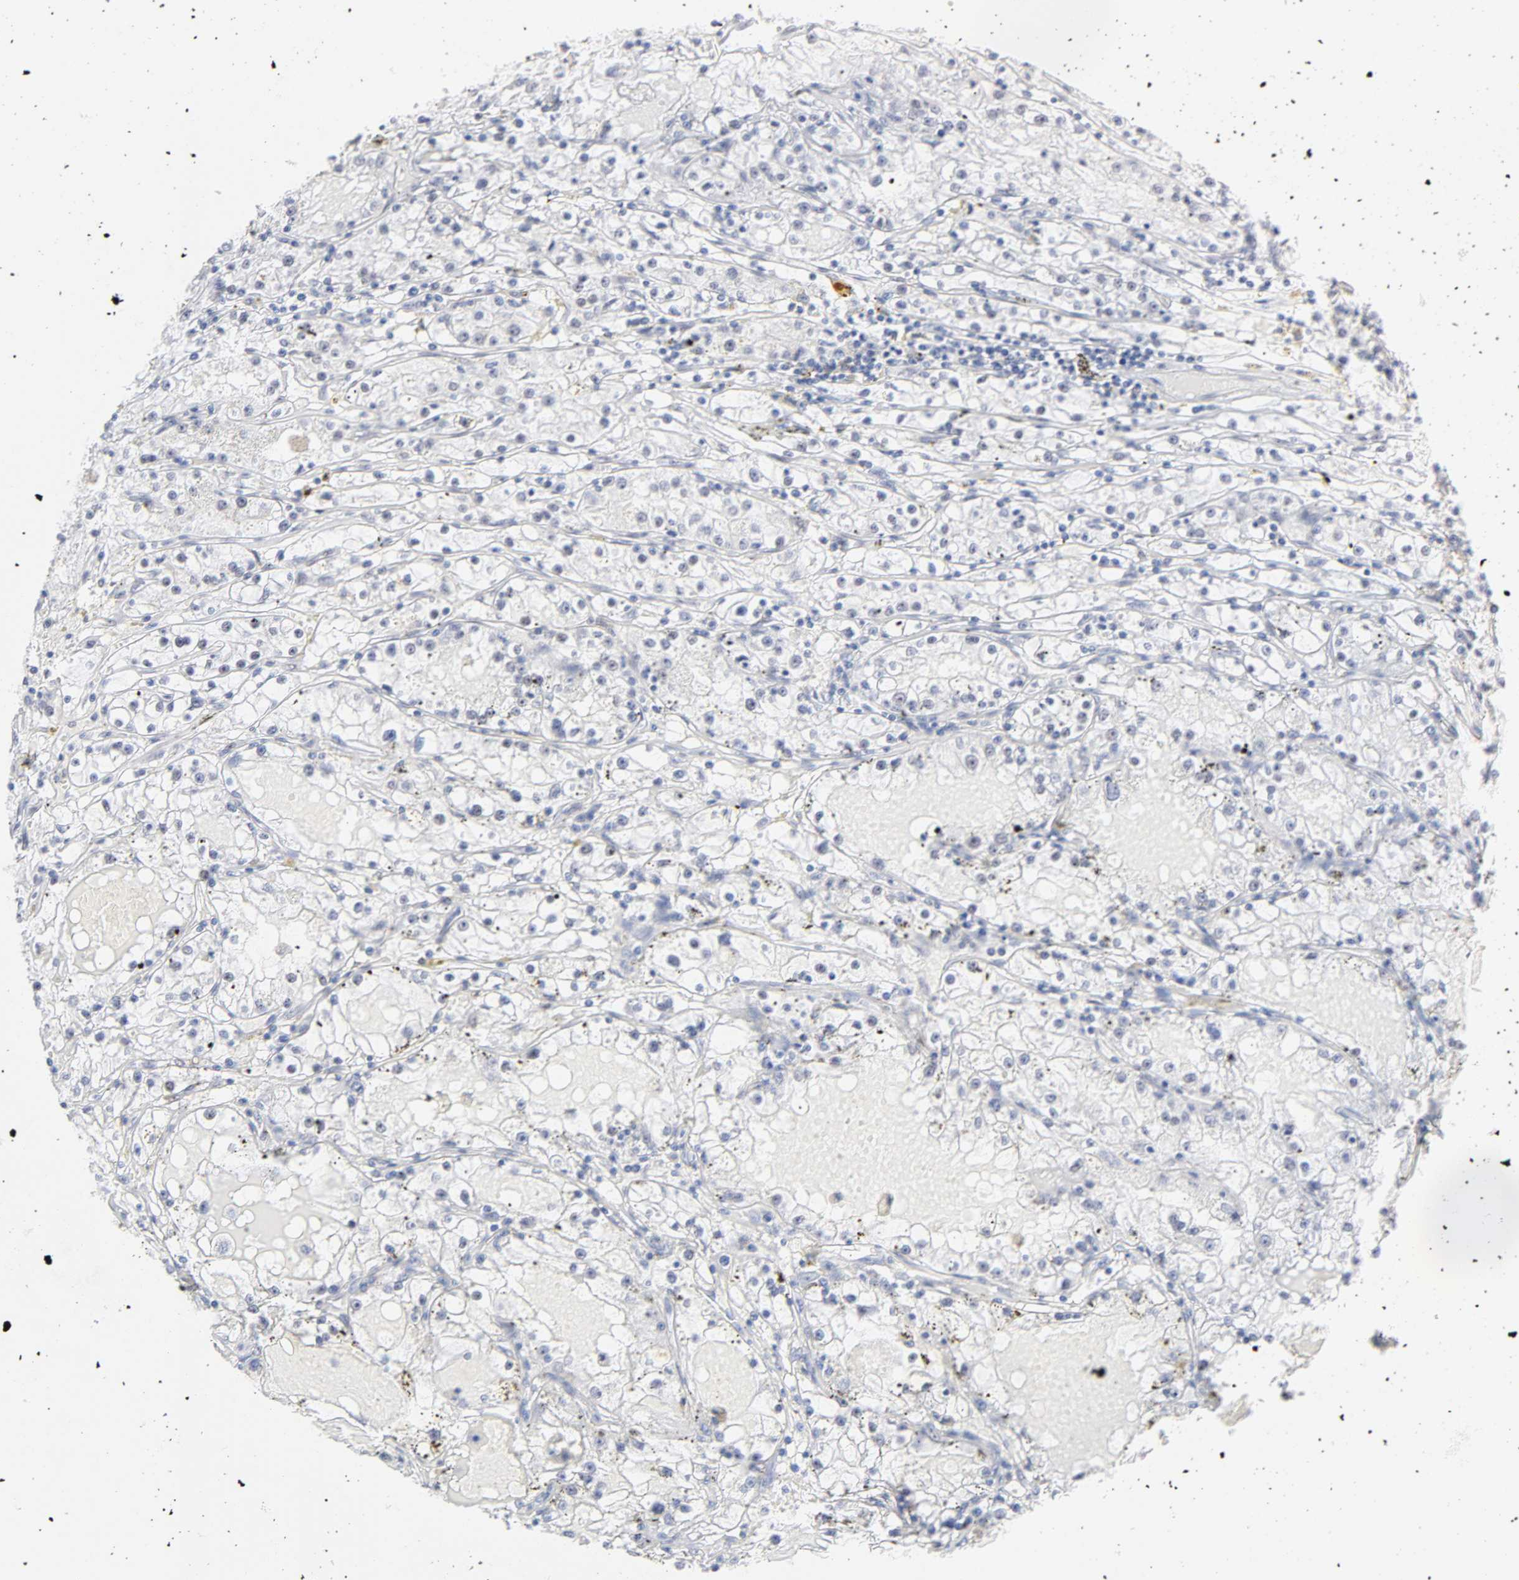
{"staining": {"intensity": "negative", "quantity": "none", "location": "none"}, "tissue": "renal cancer", "cell_type": "Tumor cells", "image_type": "cancer", "snomed": [{"axis": "morphology", "description": "Adenocarcinoma, NOS"}, {"axis": "topography", "description": "Kidney"}], "caption": "The image exhibits no staining of tumor cells in renal cancer (adenocarcinoma). (IHC, brightfield microscopy, high magnification).", "gene": "NFIC", "patient": {"sex": "male", "age": 56}}